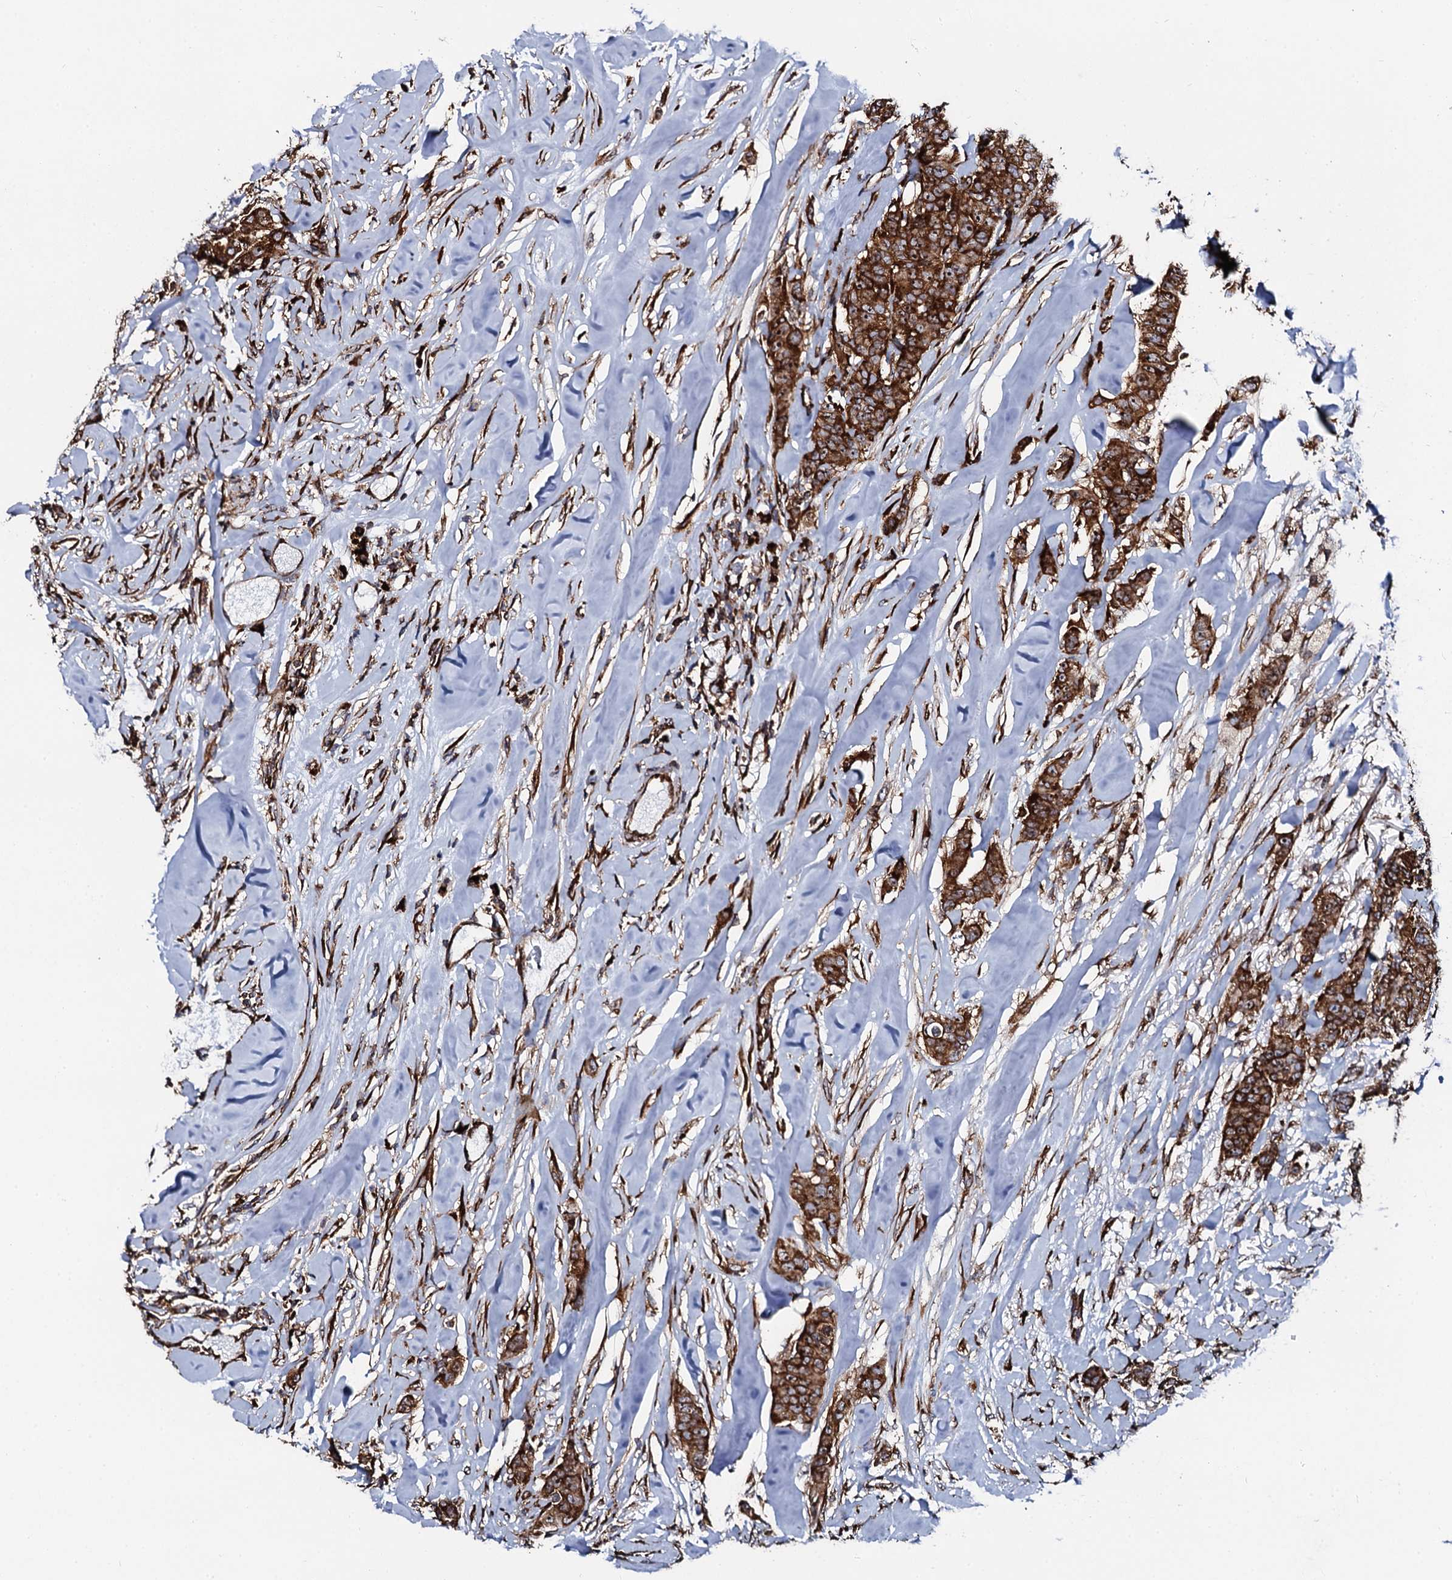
{"staining": {"intensity": "strong", "quantity": ">75%", "location": "cytoplasmic/membranous,nuclear"}, "tissue": "breast cancer", "cell_type": "Tumor cells", "image_type": "cancer", "snomed": [{"axis": "morphology", "description": "Duct carcinoma"}, {"axis": "topography", "description": "Breast"}], "caption": "A brown stain labels strong cytoplasmic/membranous and nuclear positivity of a protein in human invasive ductal carcinoma (breast) tumor cells.", "gene": "SPTY2D1", "patient": {"sex": "female", "age": 40}}